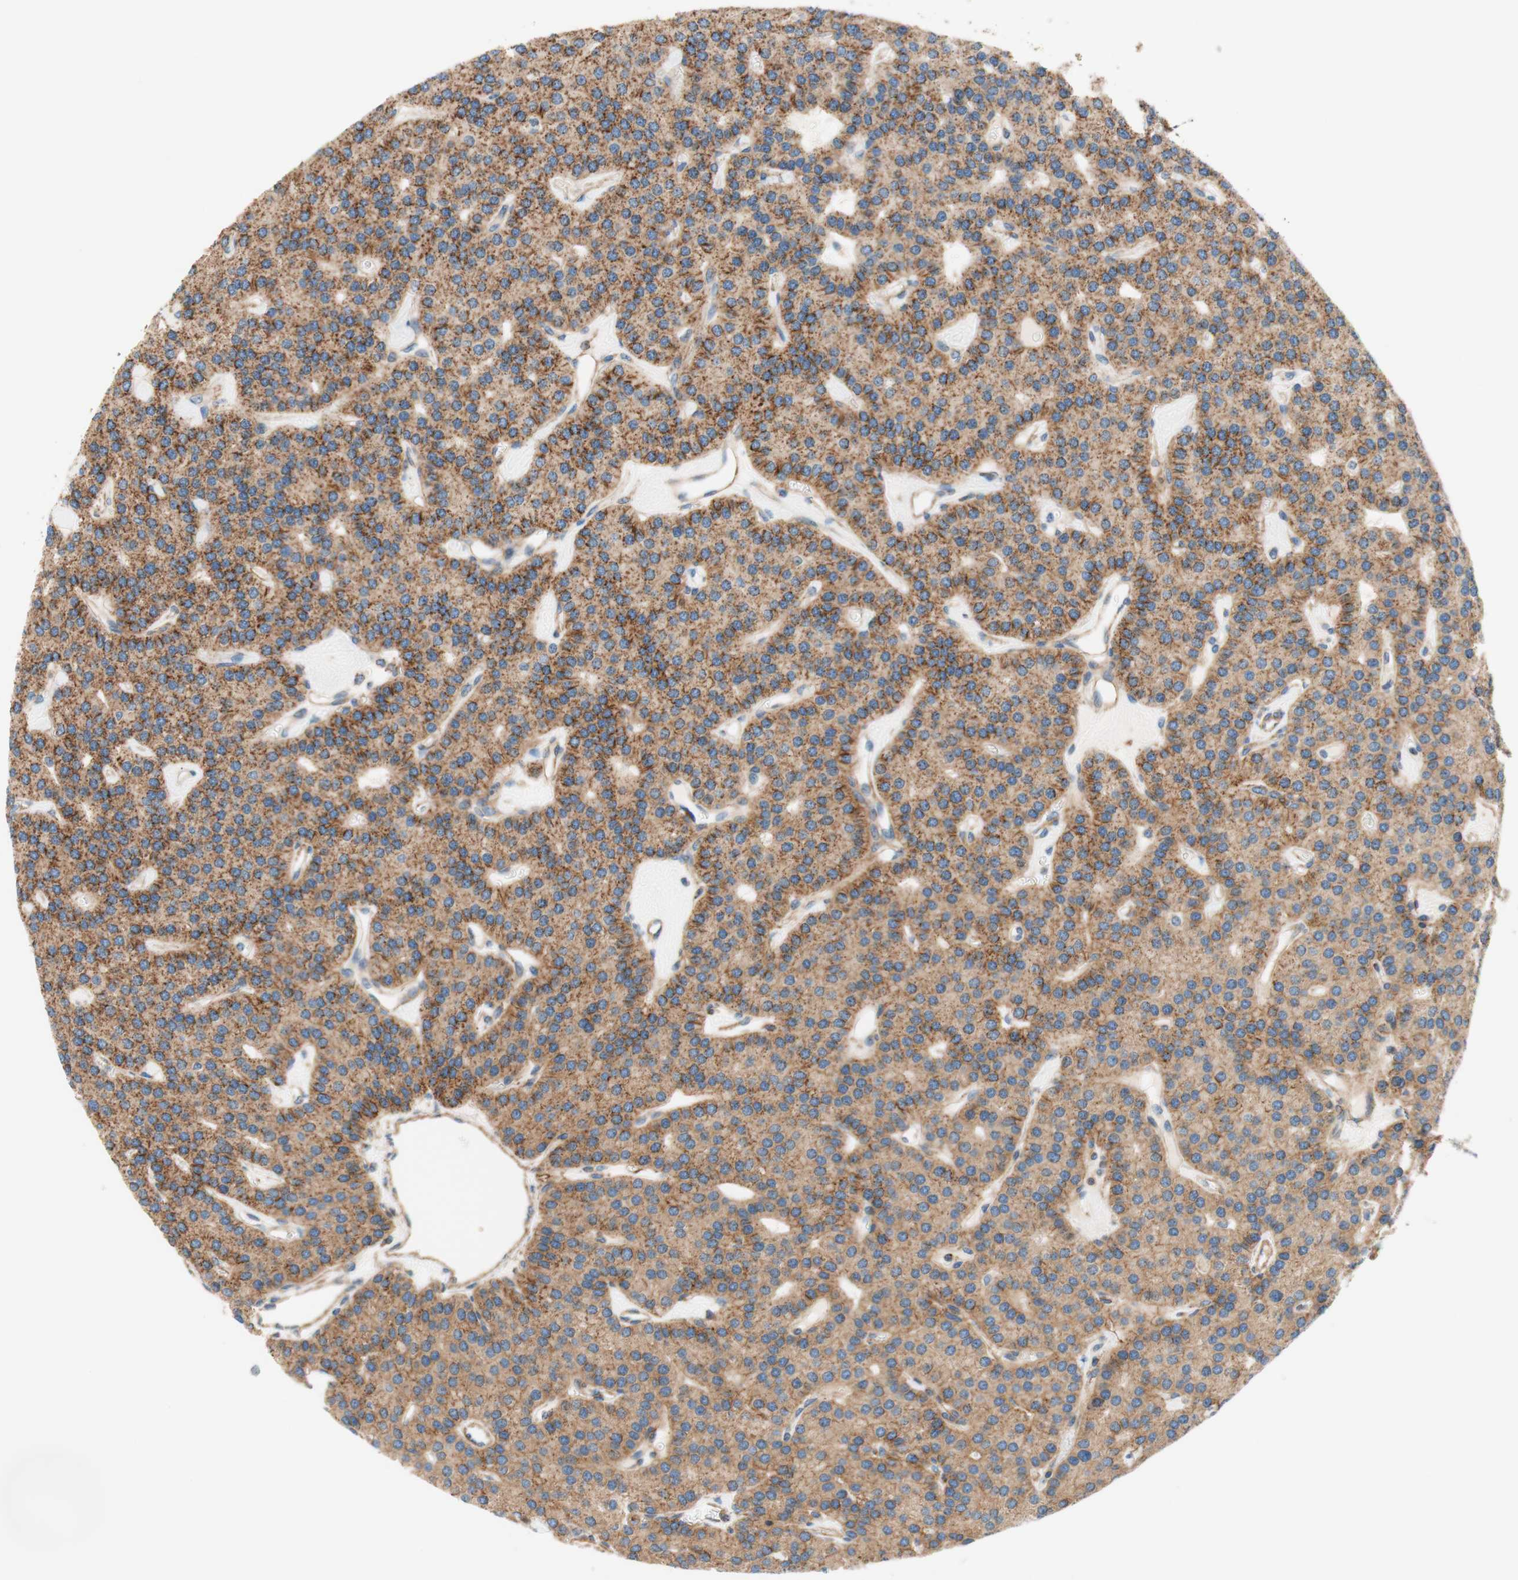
{"staining": {"intensity": "moderate", "quantity": ">75%", "location": "cytoplasmic/membranous"}, "tissue": "parathyroid gland", "cell_type": "Glandular cells", "image_type": "normal", "snomed": [{"axis": "morphology", "description": "Normal tissue, NOS"}, {"axis": "morphology", "description": "Adenoma, NOS"}, {"axis": "topography", "description": "Parathyroid gland"}], "caption": "Immunohistochemistry image of normal parathyroid gland stained for a protein (brown), which demonstrates medium levels of moderate cytoplasmic/membranous staining in about >75% of glandular cells.", "gene": "VPS26A", "patient": {"sex": "female", "age": 86}}